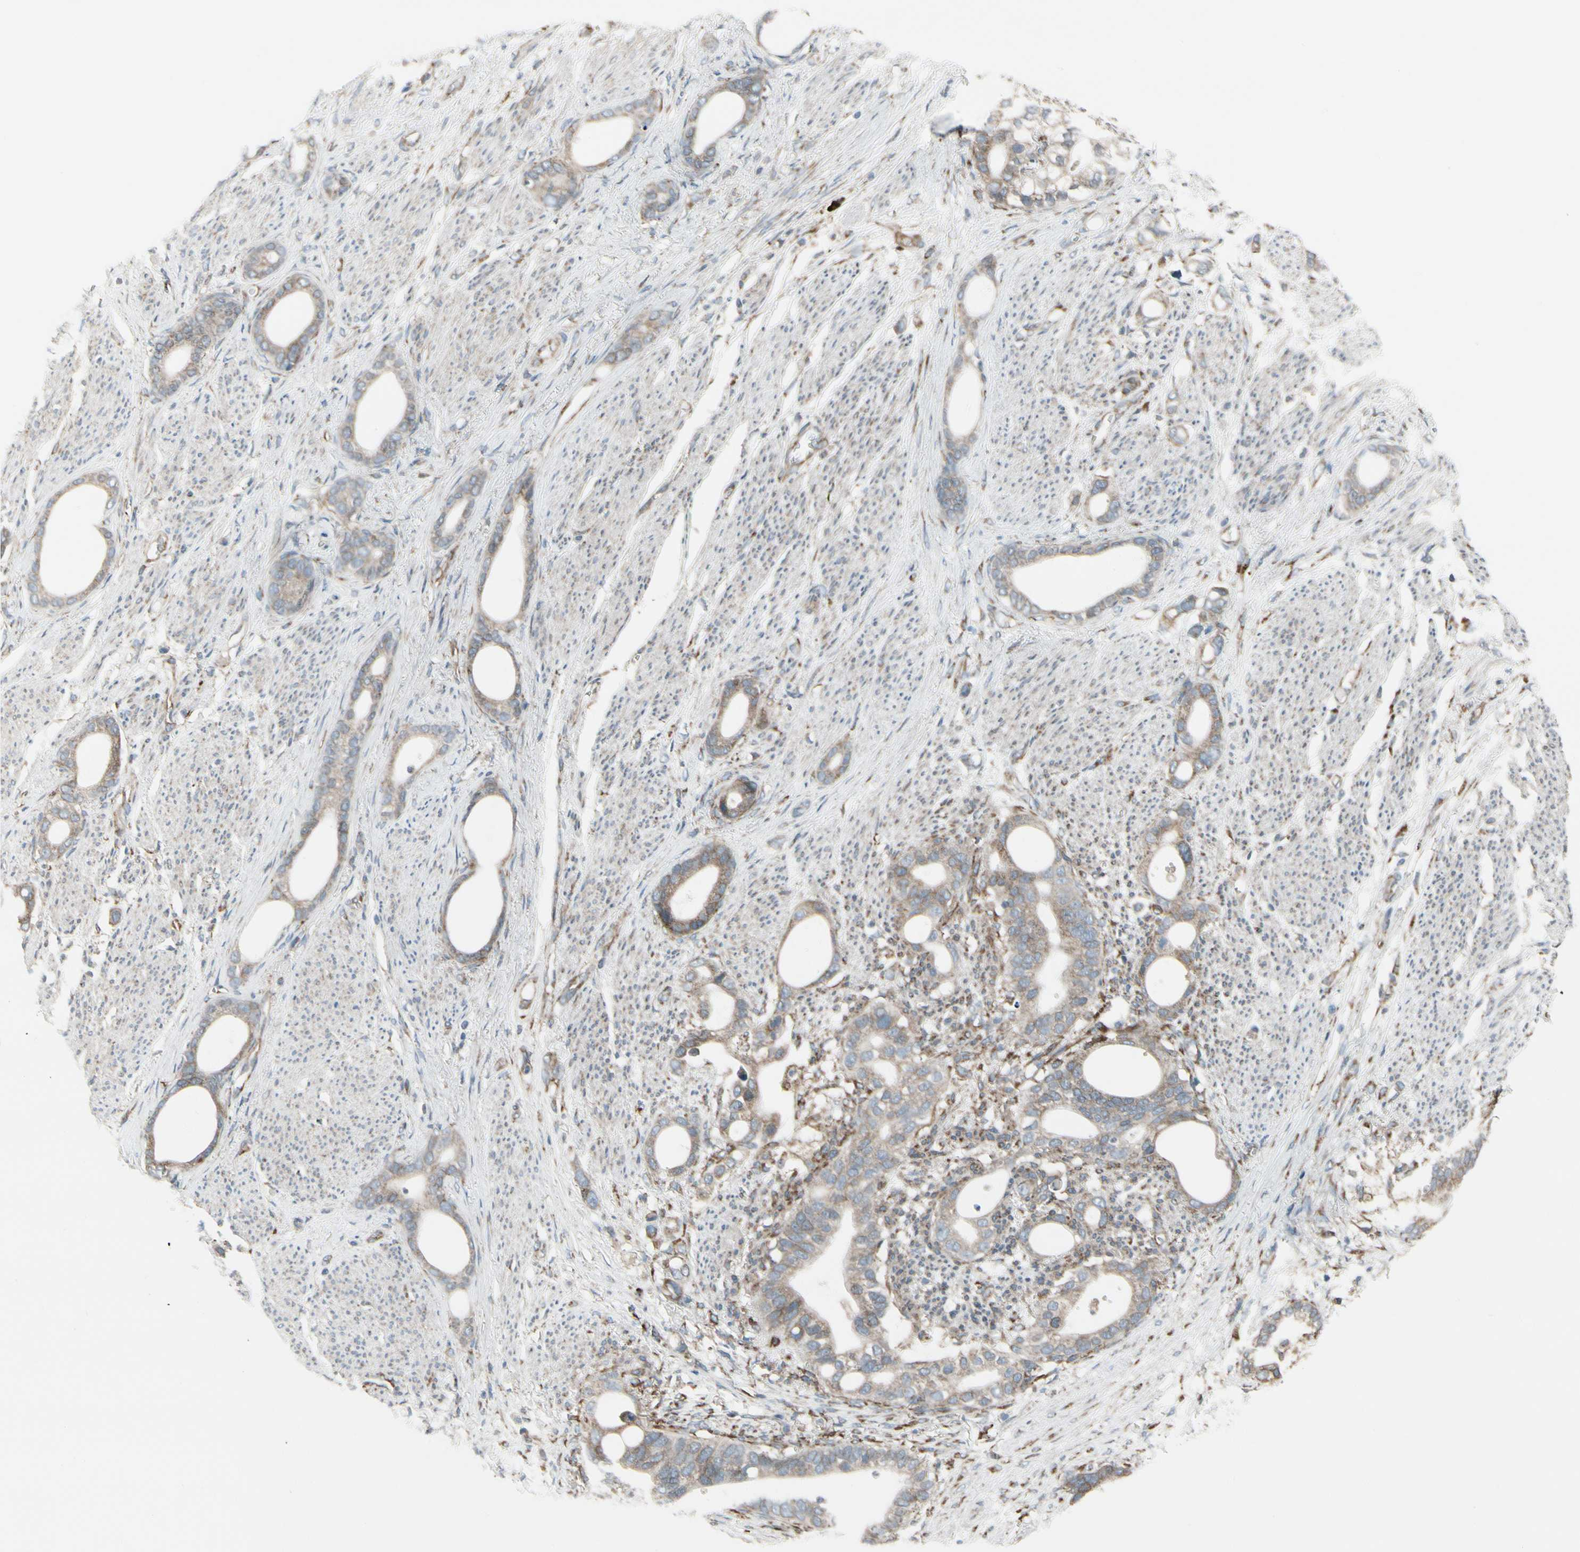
{"staining": {"intensity": "weak", "quantity": ">75%", "location": "cytoplasmic/membranous"}, "tissue": "stomach cancer", "cell_type": "Tumor cells", "image_type": "cancer", "snomed": [{"axis": "morphology", "description": "Adenocarcinoma, NOS"}, {"axis": "topography", "description": "Stomach"}], "caption": "Protein expression analysis of human adenocarcinoma (stomach) reveals weak cytoplasmic/membranous positivity in approximately >75% of tumor cells.", "gene": "FNDC3A", "patient": {"sex": "female", "age": 75}}